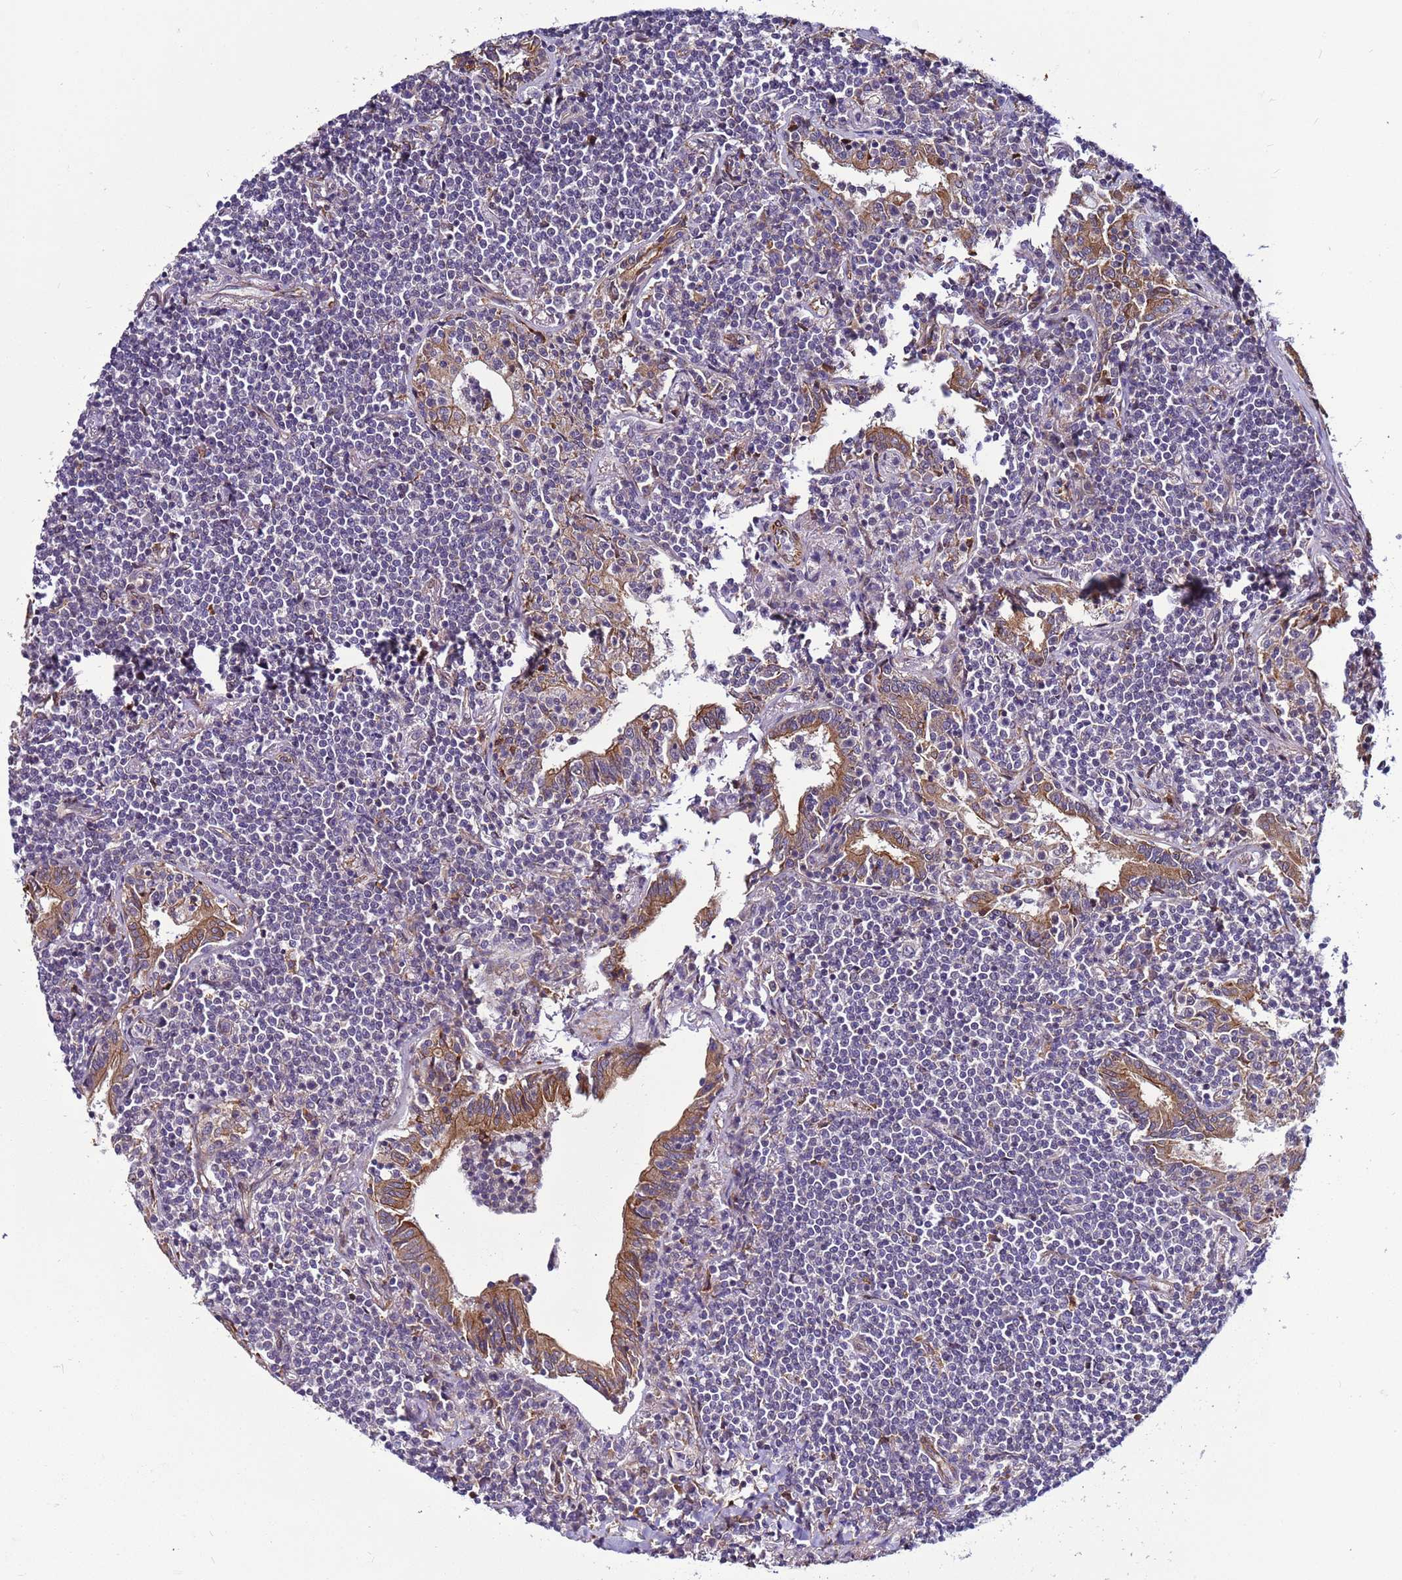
{"staining": {"intensity": "negative", "quantity": "none", "location": "none"}, "tissue": "lymphoma", "cell_type": "Tumor cells", "image_type": "cancer", "snomed": [{"axis": "morphology", "description": "Malignant lymphoma, non-Hodgkin's type, Low grade"}, {"axis": "topography", "description": "Lung"}], "caption": "This is an IHC micrograph of human malignant lymphoma, non-Hodgkin's type (low-grade). There is no positivity in tumor cells.", "gene": "MCRIP1", "patient": {"sex": "female", "age": 71}}